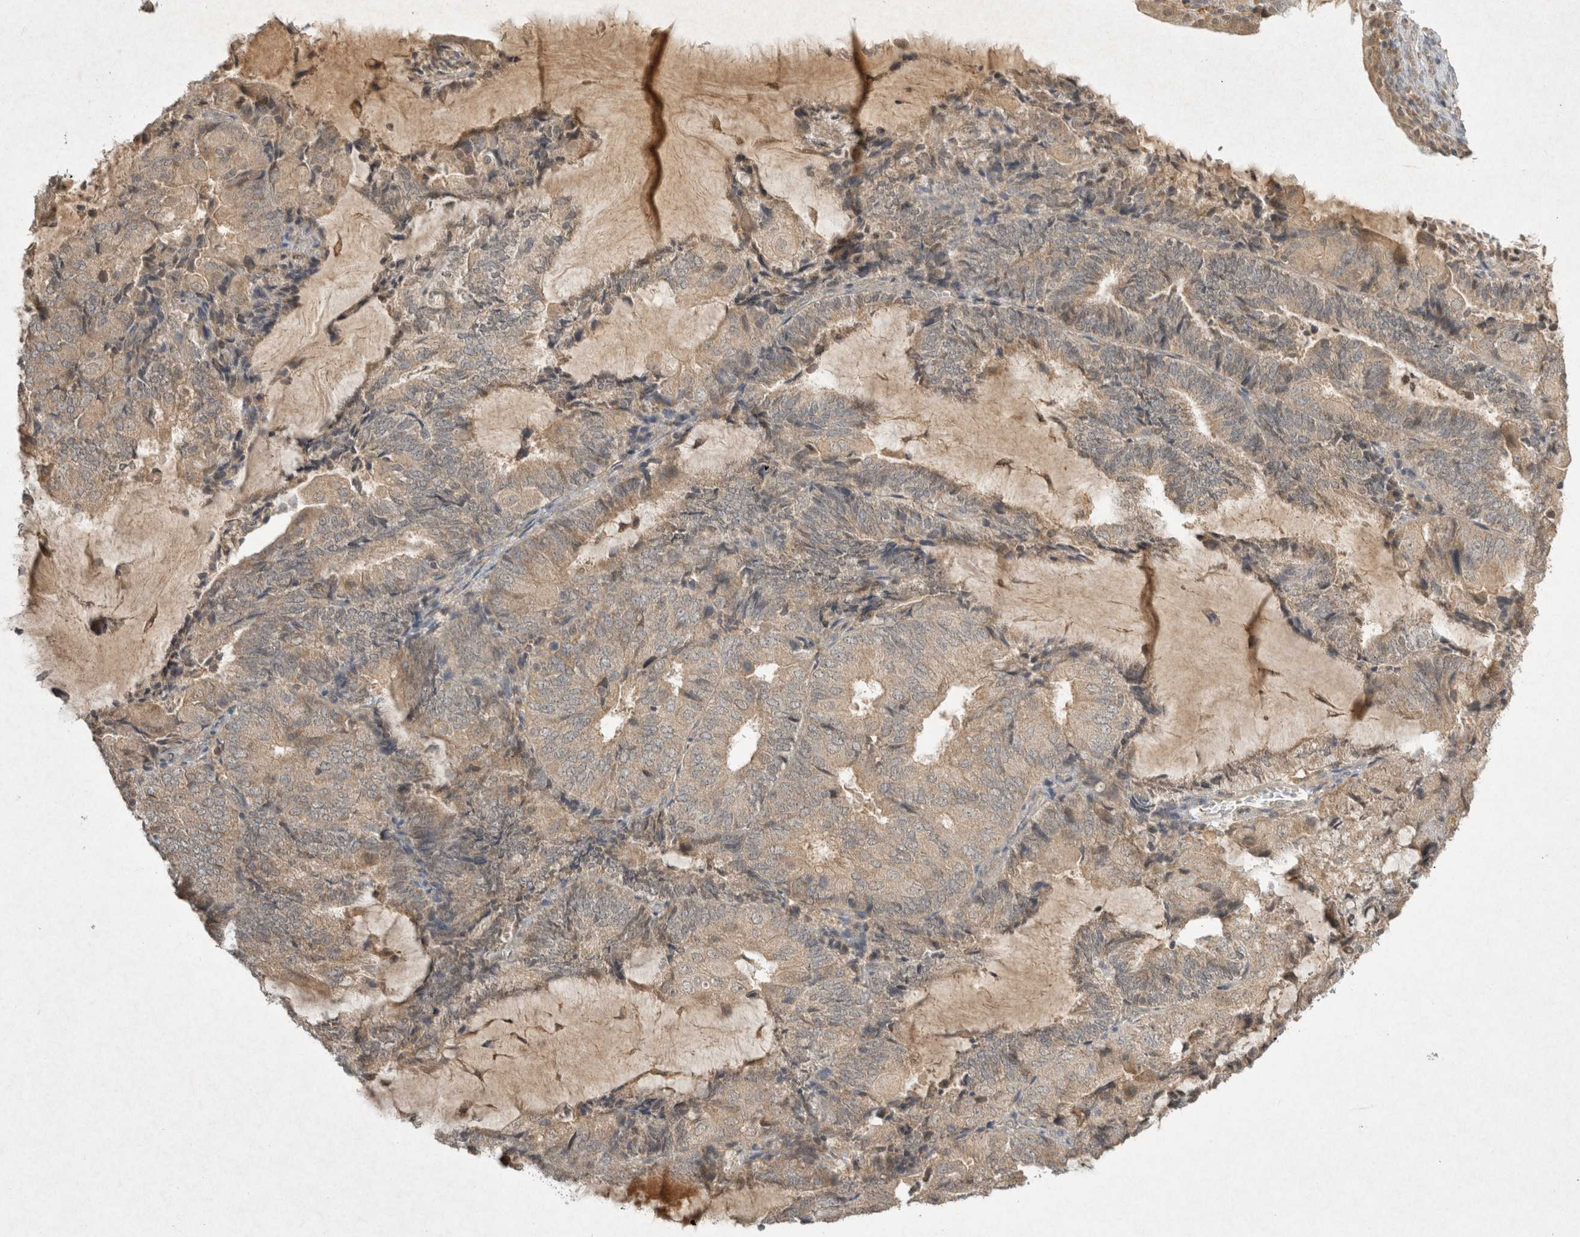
{"staining": {"intensity": "weak", "quantity": ">75%", "location": "cytoplasmic/membranous"}, "tissue": "endometrial cancer", "cell_type": "Tumor cells", "image_type": "cancer", "snomed": [{"axis": "morphology", "description": "Adenocarcinoma, NOS"}, {"axis": "topography", "description": "Endometrium"}], "caption": "A high-resolution histopathology image shows immunohistochemistry (IHC) staining of endometrial adenocarcinoma, which shows weak cytoplasmic/membranous staining in about >75% of tumor cells.", "gene": "LOXL2", "patient": {"sex": "female", "age": 81}}